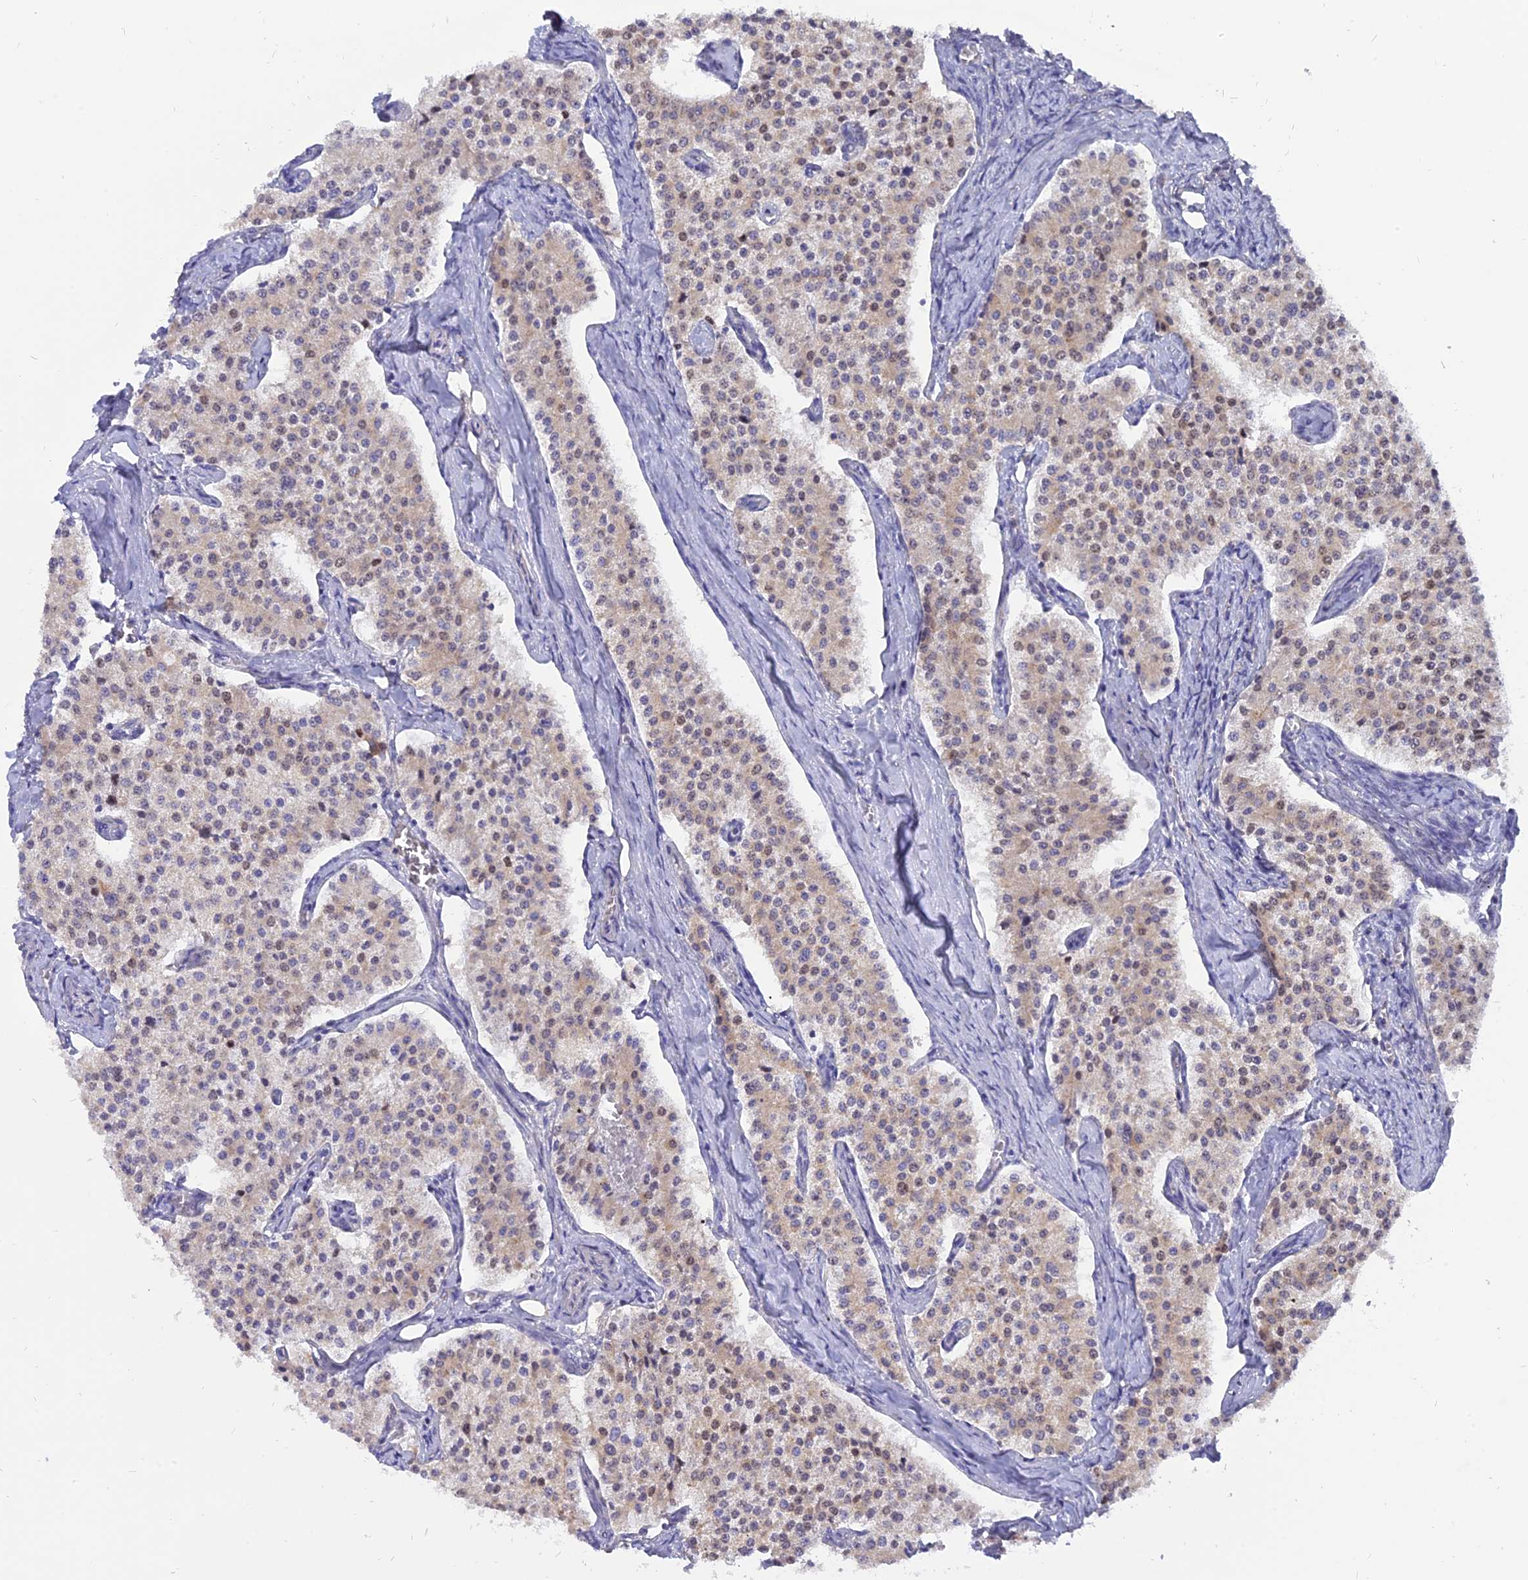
{"staining": {"intensity": "weak", "quantity": "<25%", "location": "nuclear"}, "tissue": "carcinoid", "cell_type": "Tumor cells", "image_type": "cancer", "snomed": [{"axis": "morphology", "description": "Carcinoid, malignant, NOS"}, {"axis": "topography", "description": "Colon"}], "caption": "The photomicrograph displays no significant positivity in tumor cells of carcinoid (malignant).", "gene": "CENPV", "patient": {"sex": "female", "age": 52}}